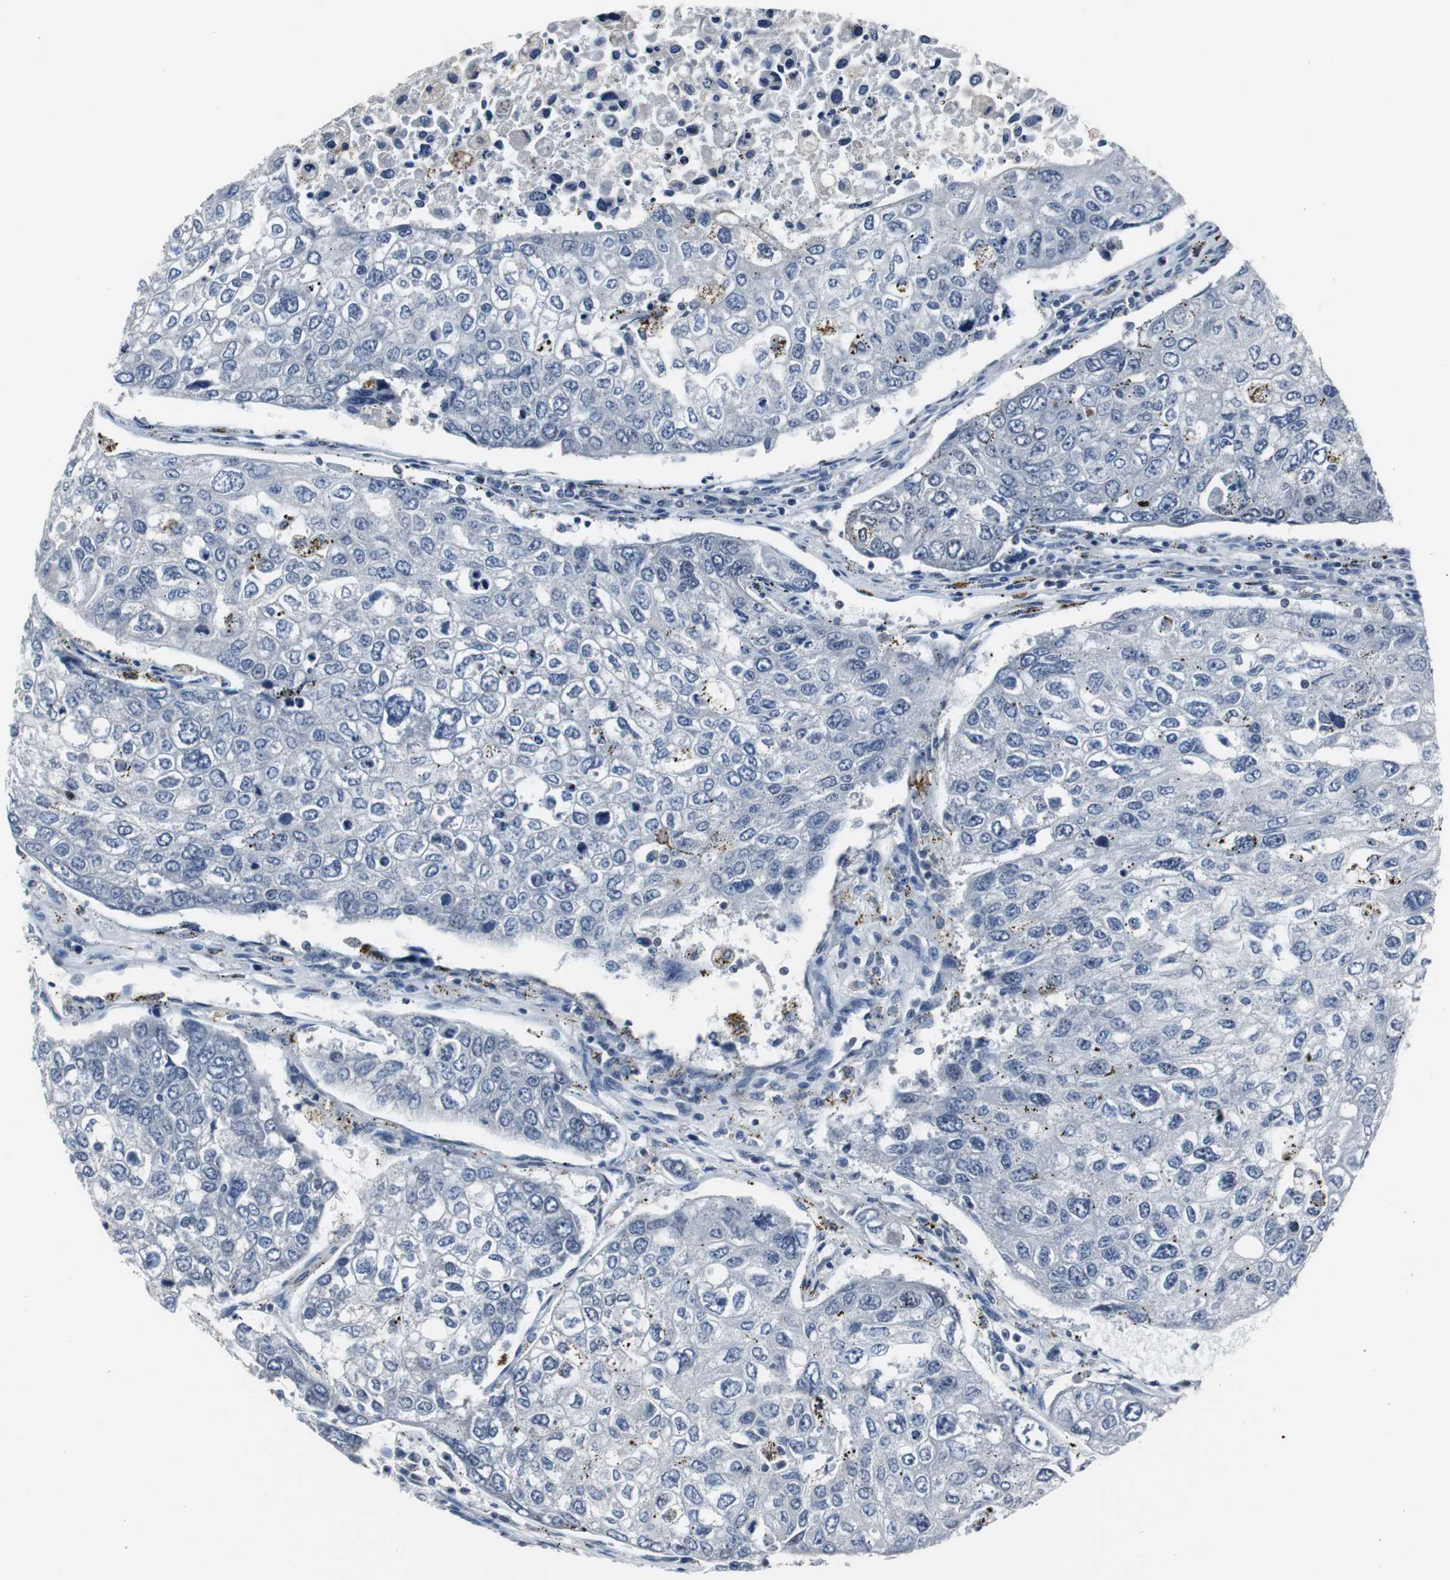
{"staining": {"intensity": "weak", "quantity": "<25%", "location": "nuclear"}, "tissue": "urothelial cancer", "cell_type": "Tumor cells", "image_type": "cancer", "snomed": [{"axis": "morphology", "description": "Urothelial carcinoma, High grade"}, {"axis": "topography", "description": "Lymph node"}, {"axis": "topography", "description": "Urinary bladder"}], "caption": "An image of human urothelial cancer is negative for staining in tumor cells.", "gene": "FOXP4", "patient": {"sex": "male", "age": 51}}